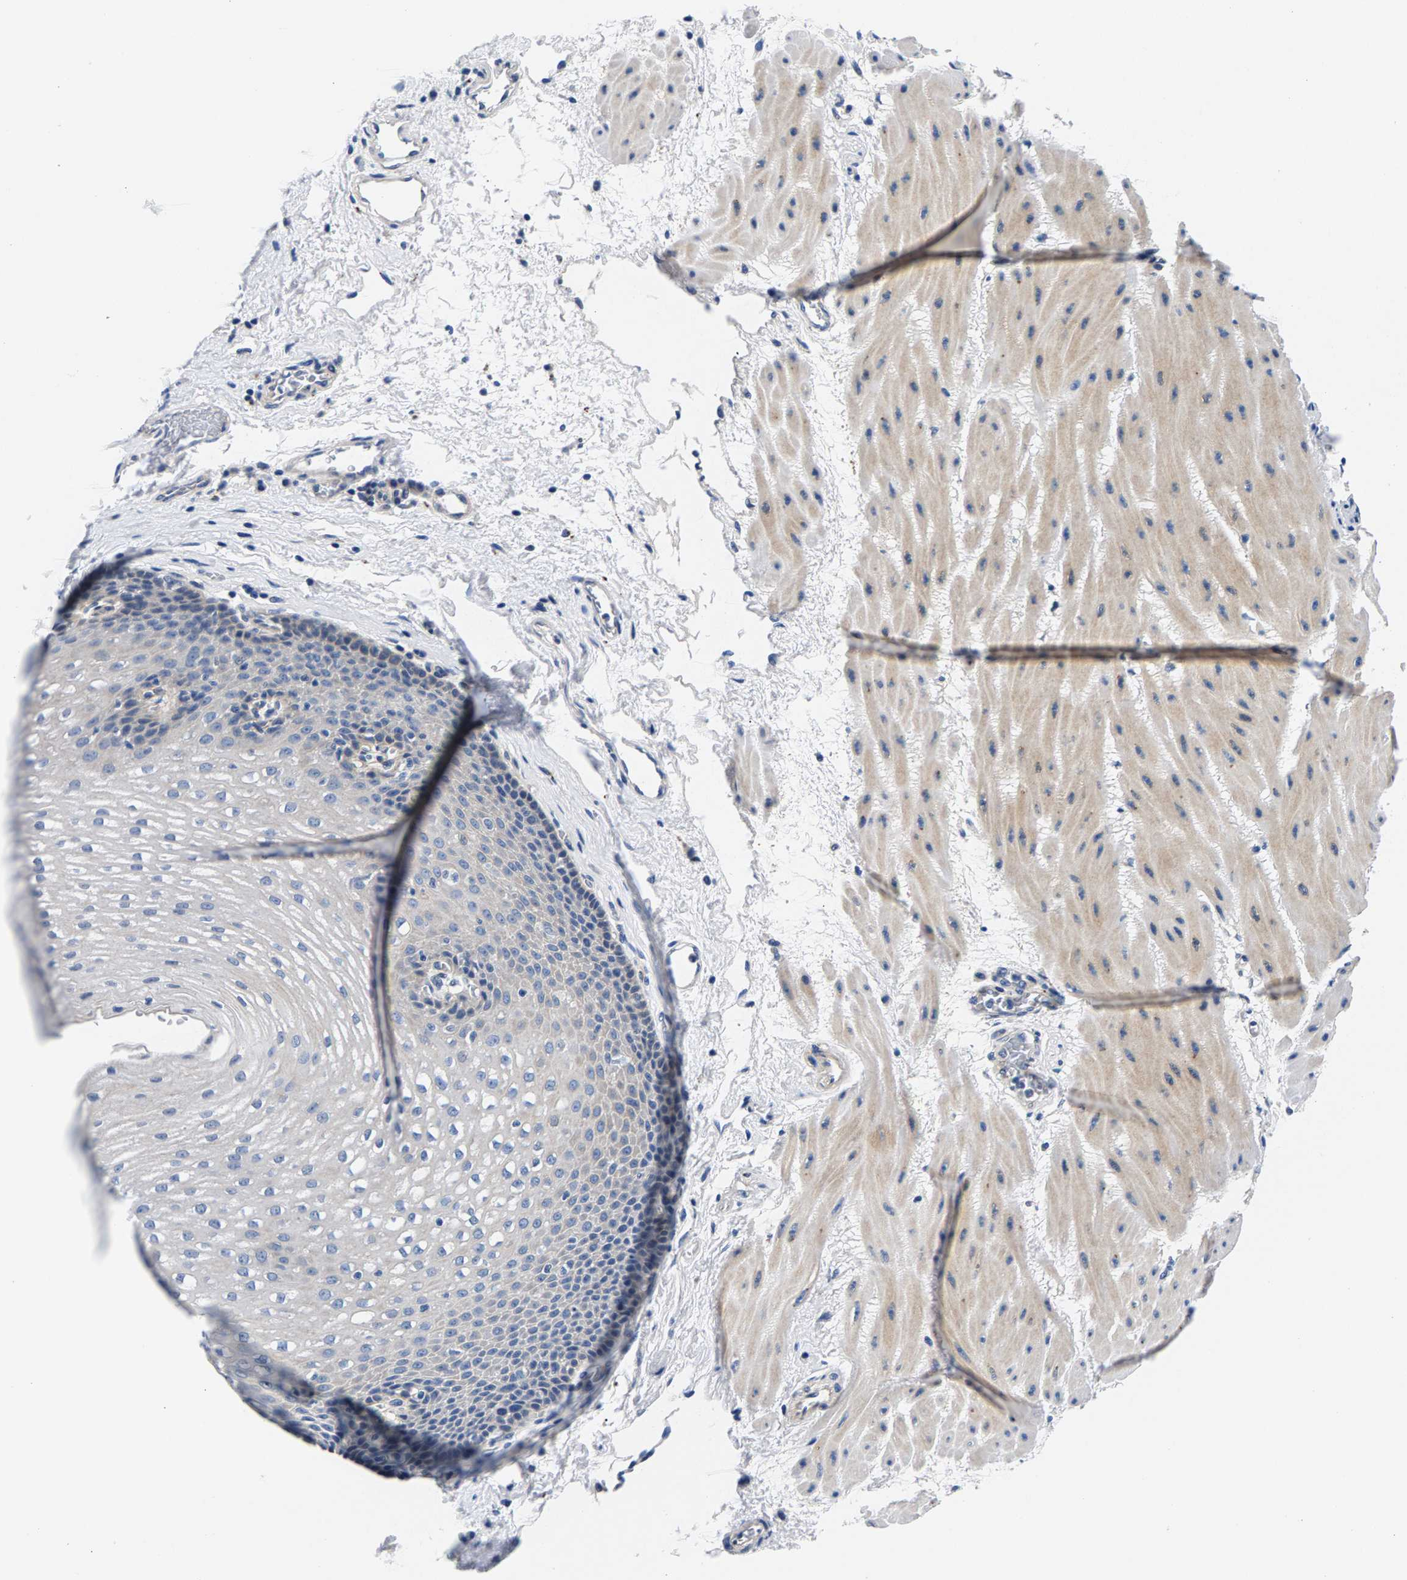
{"staining": {"intensity": "negative", "quantity": "none", "location": "none"}, "tissue": "esophagus", "cell_type": "Squamous epithelial cells", "image_type": "normal", "snomed": [{"axis": "morphology", "description": "Normal tissue, NOS"}, {"axis": "topography", "description": "Esophagus"}], "caption": "Benign esophagus was stained to show a protein in brown. There is no significant expression in squamous epithelial cells. (DAB (3,3'-diaminobenzidine) immunohistochemistry (IHC) with hematoxylin counter stain).", "gene": "P2RY4", "patient": {"sex": "male", "age": 48}}